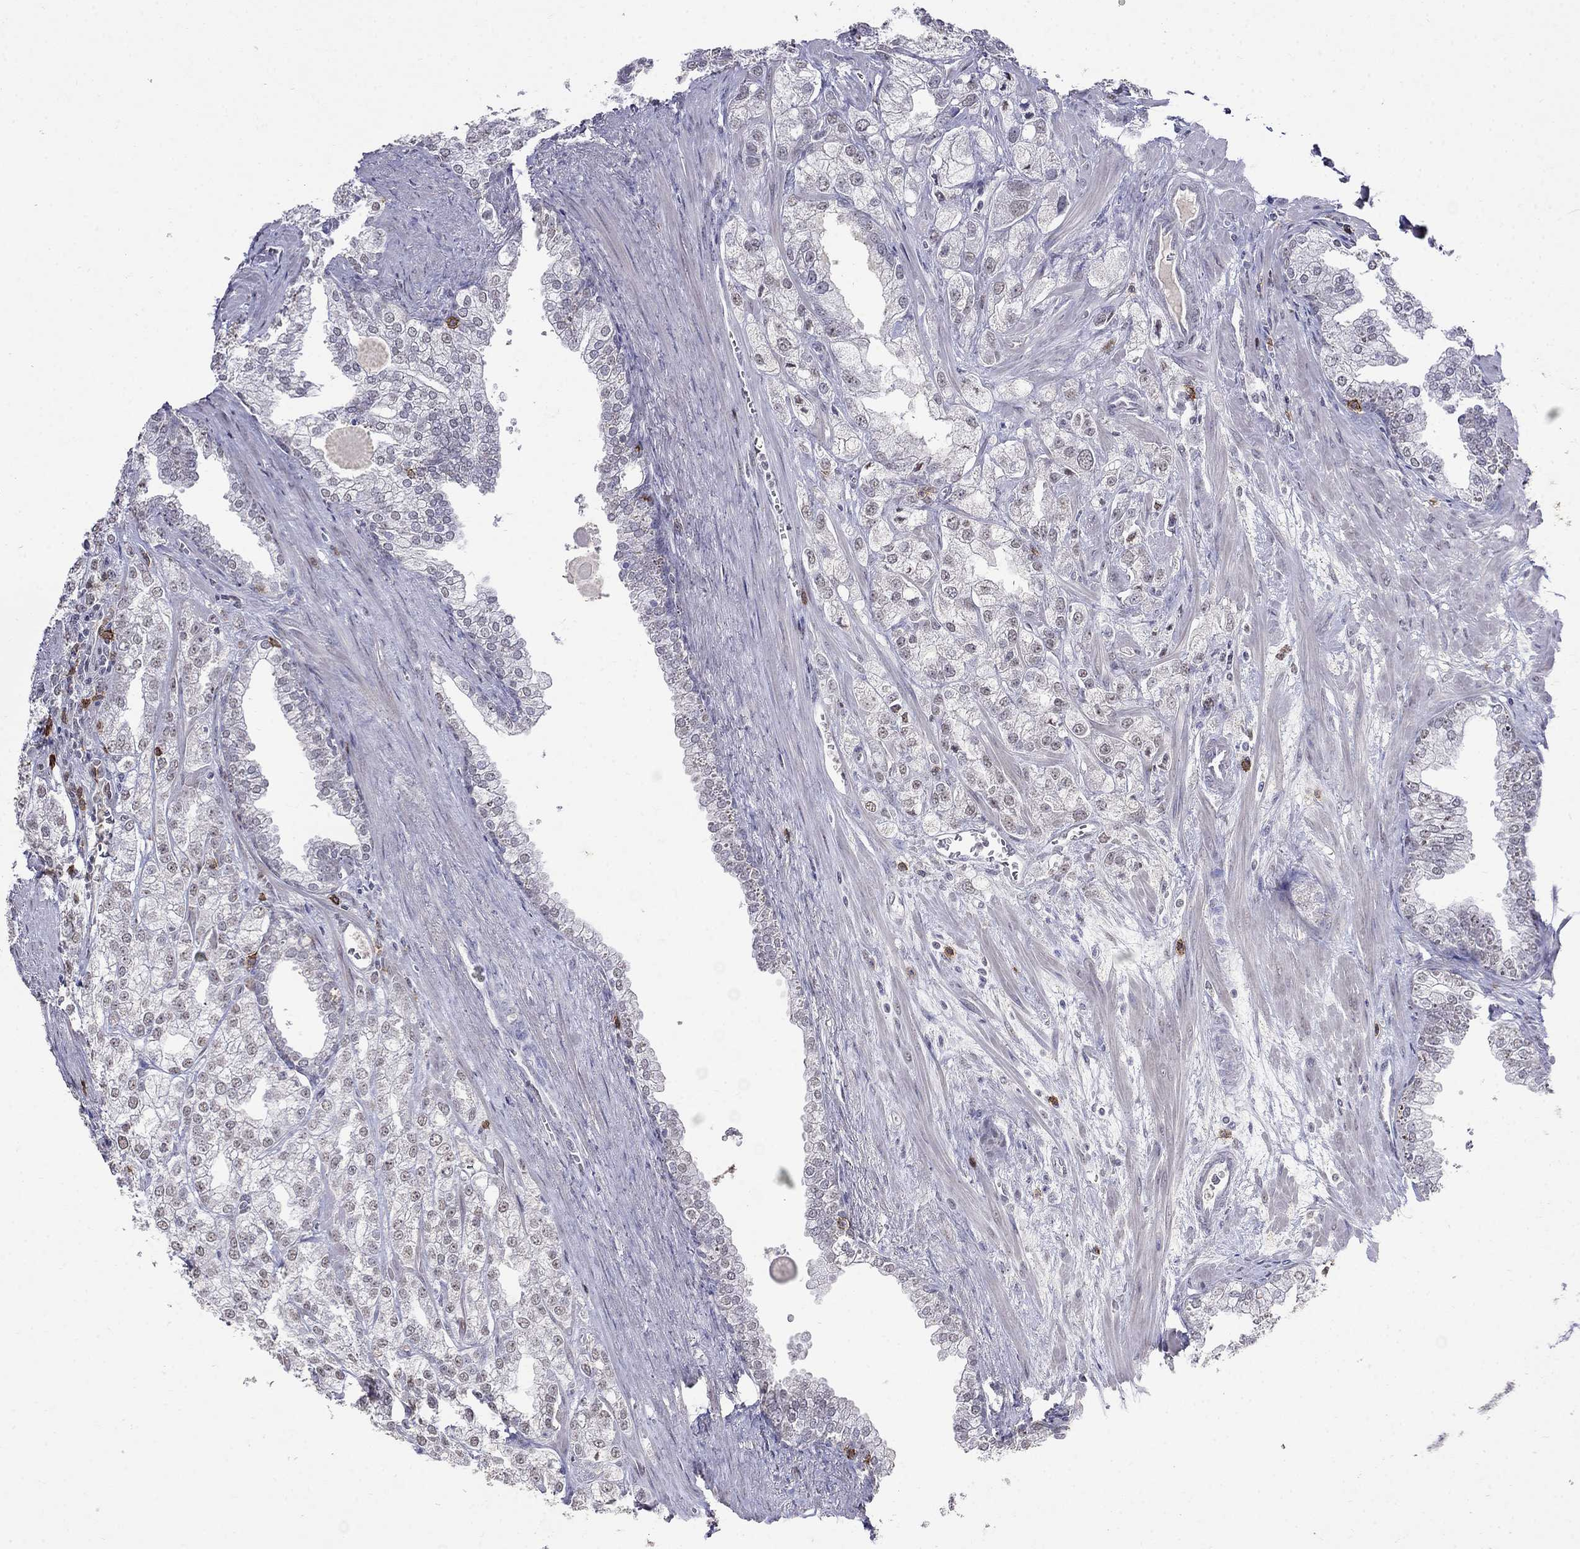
{"staining": {"intensity": "negative", "quantity": "none", "location": "none"}, "tissue": "prostate cancer", "cell_type": "Tumor cells", "image_type": "cancer", "snomed": [{"axis": "morphology", "description": "Adenocarcinoma, NOS"}, {"axis": "topography", "description": "Prostate"}], "caption": "Immunohistochemistry image of human adenocarcinoma (prostate) stained for a protein (brown), which reveals no staining in tumor cells.", "gene": "CD8B", "patient": {"sex": "male", "age": 70}}